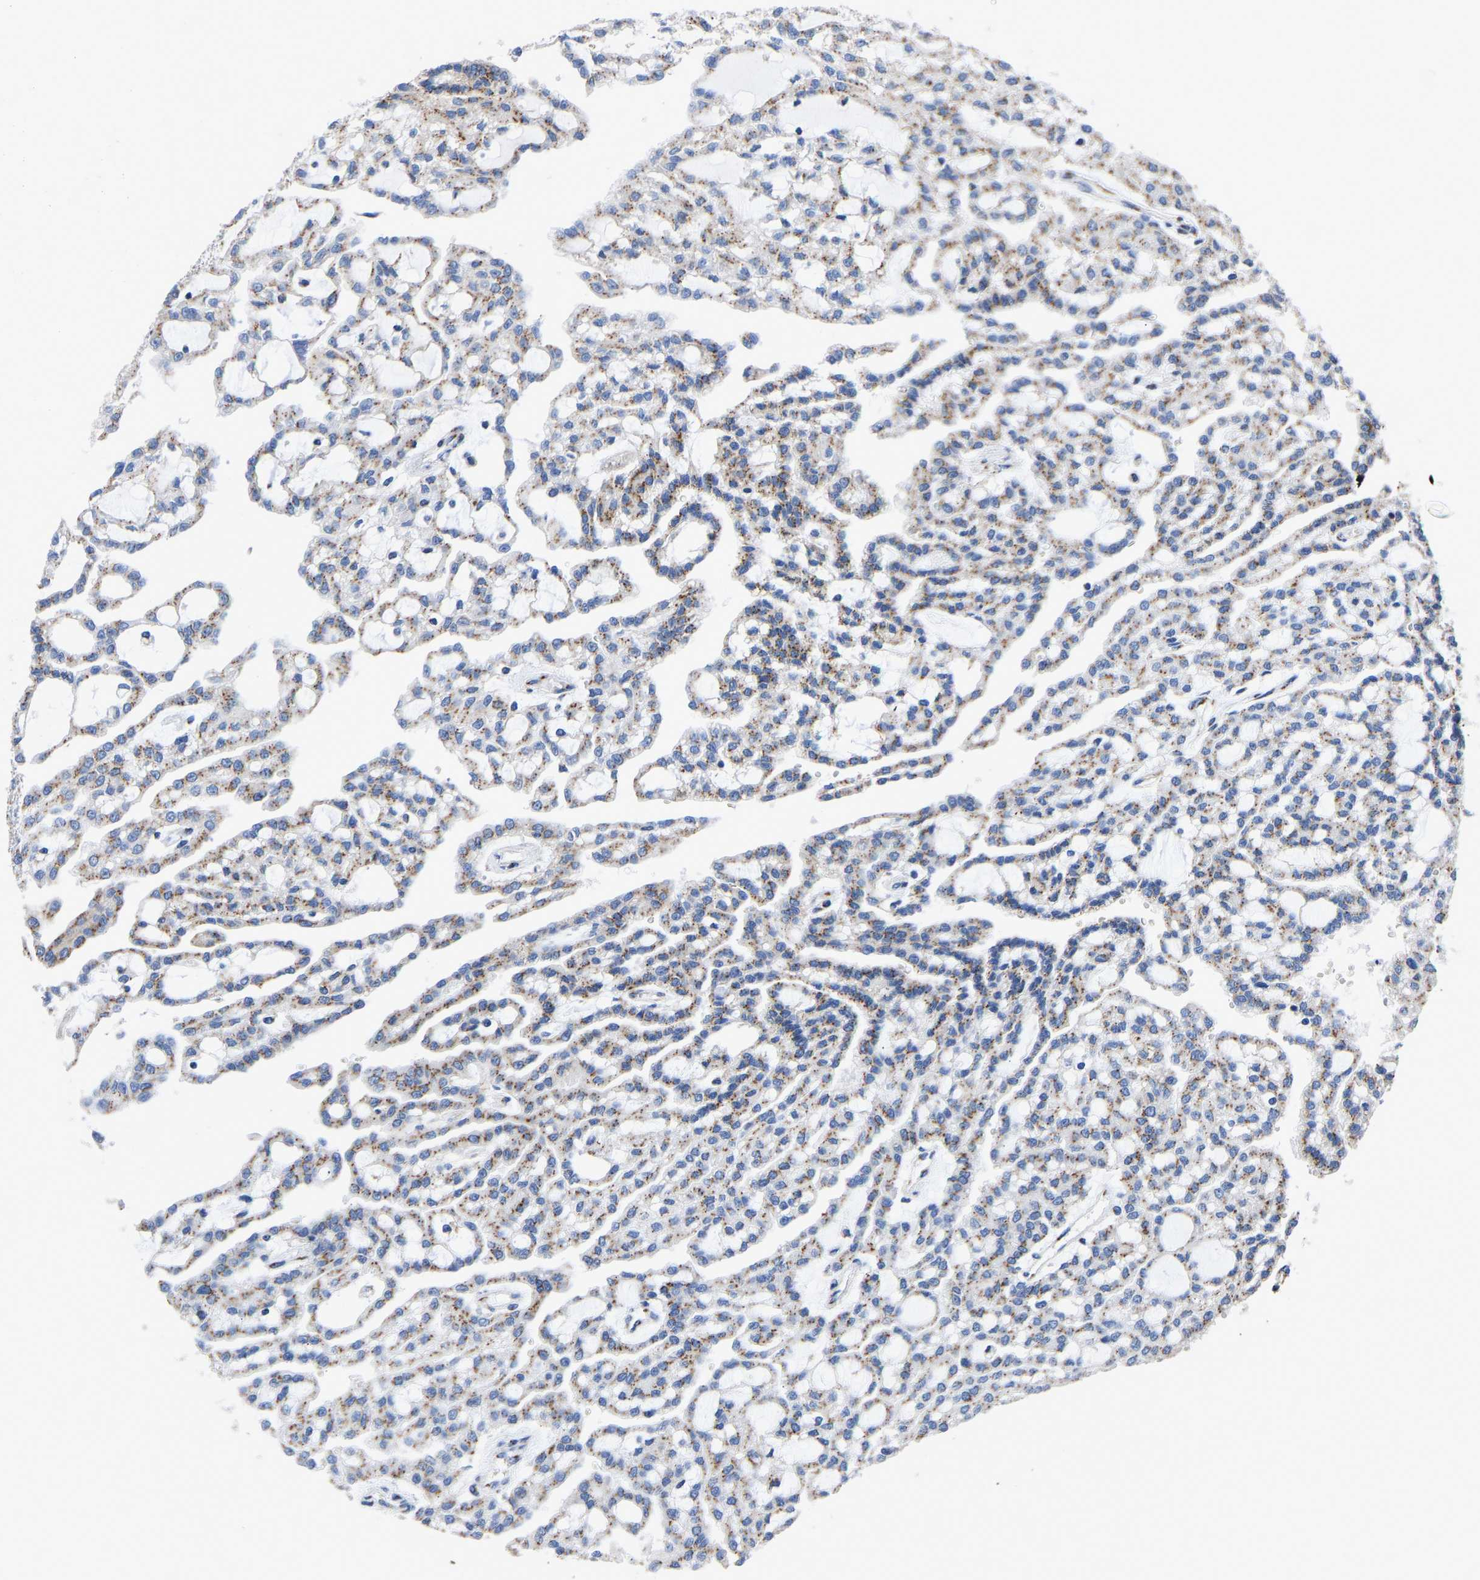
{"staining": {"intensity": "moderate", "quantity": ">75%", "location": "cytoplasmic/membranous"}, "tissue": "renal cancer", "cell_type": "Tumor cells", "image_type": "cancer", "snomed": [{"axis": "morphology", "description": "Adenocarcinoma, NOS"}, {"axis": "topography", "description": "Kidney"}], "caption": "Renal adenocarcinoma stained with DAB (3,3'-diaminobenzidine) IHC reveals medium levels of moderate cytoplasmic/membranous expression in approximately >75% of tumor cells.", "gene": "TMEM87A", "patient": {"sex": "male", "age": 63}}